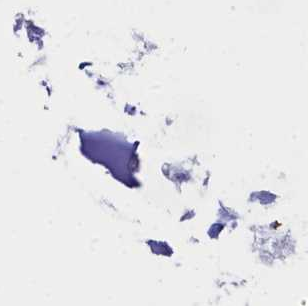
{"staining": {"intensity": "weak", "quantity": "<25%", "location": "cytoplasmic/membranous"}, "tissue": "thyroid cancer", "cell_type": "Tumor cells", "image_type": "cancer", "snomed": [{"axis": "morphology", "description": "Normal tissue, NOS"}, {"axis": "morphology", "description": "Papillary adenocarcinoma, NOS"}, {"axis": "topography", "description": "Thyroid gland"}], "caption": "Tumor cells show no significant protein staining in thyroid papillary adenocarcinoma.", "gene": "PPP1R14A", "patient": {"sex": "female", "age": 59}}